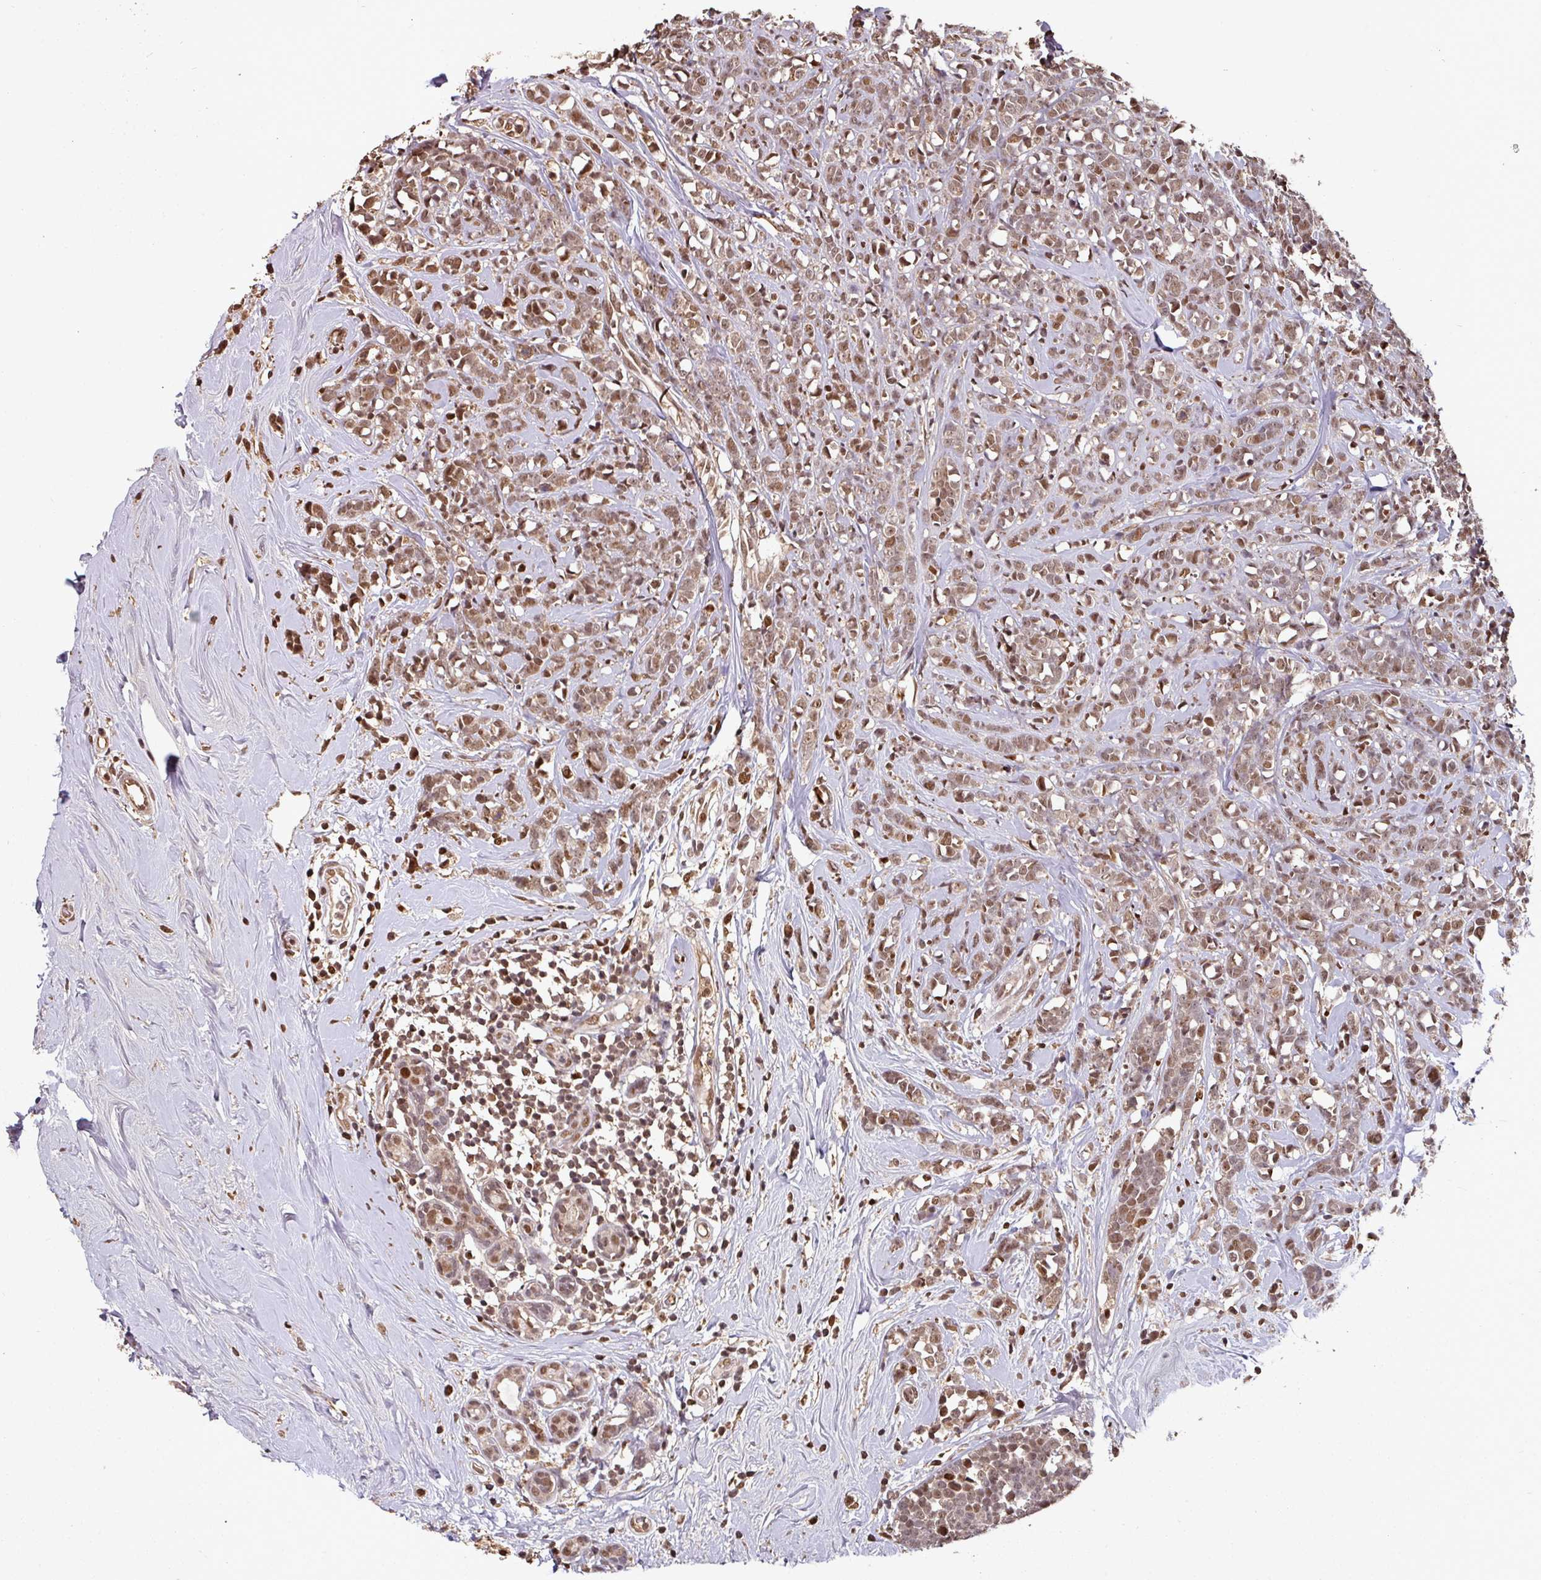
{"staining": {"intensity": "moderate", "quantity": ">75%", "location": "nuclear"}, "tissue": "breast cancer", "cell_type": "Tumor cells", "image_type": "cancer", "snomed": [{"axis": "morphology", "description": "Lobular carcinoma"}, {"axis": "topography", "description": "Breast"}], "caption": "A brown stain highlights moderate nuclear positivity of a protein in breast lobular carcinoma tumor cells.", "gene": "POLD1", "patient": {"sex": "female", "age": 58}}